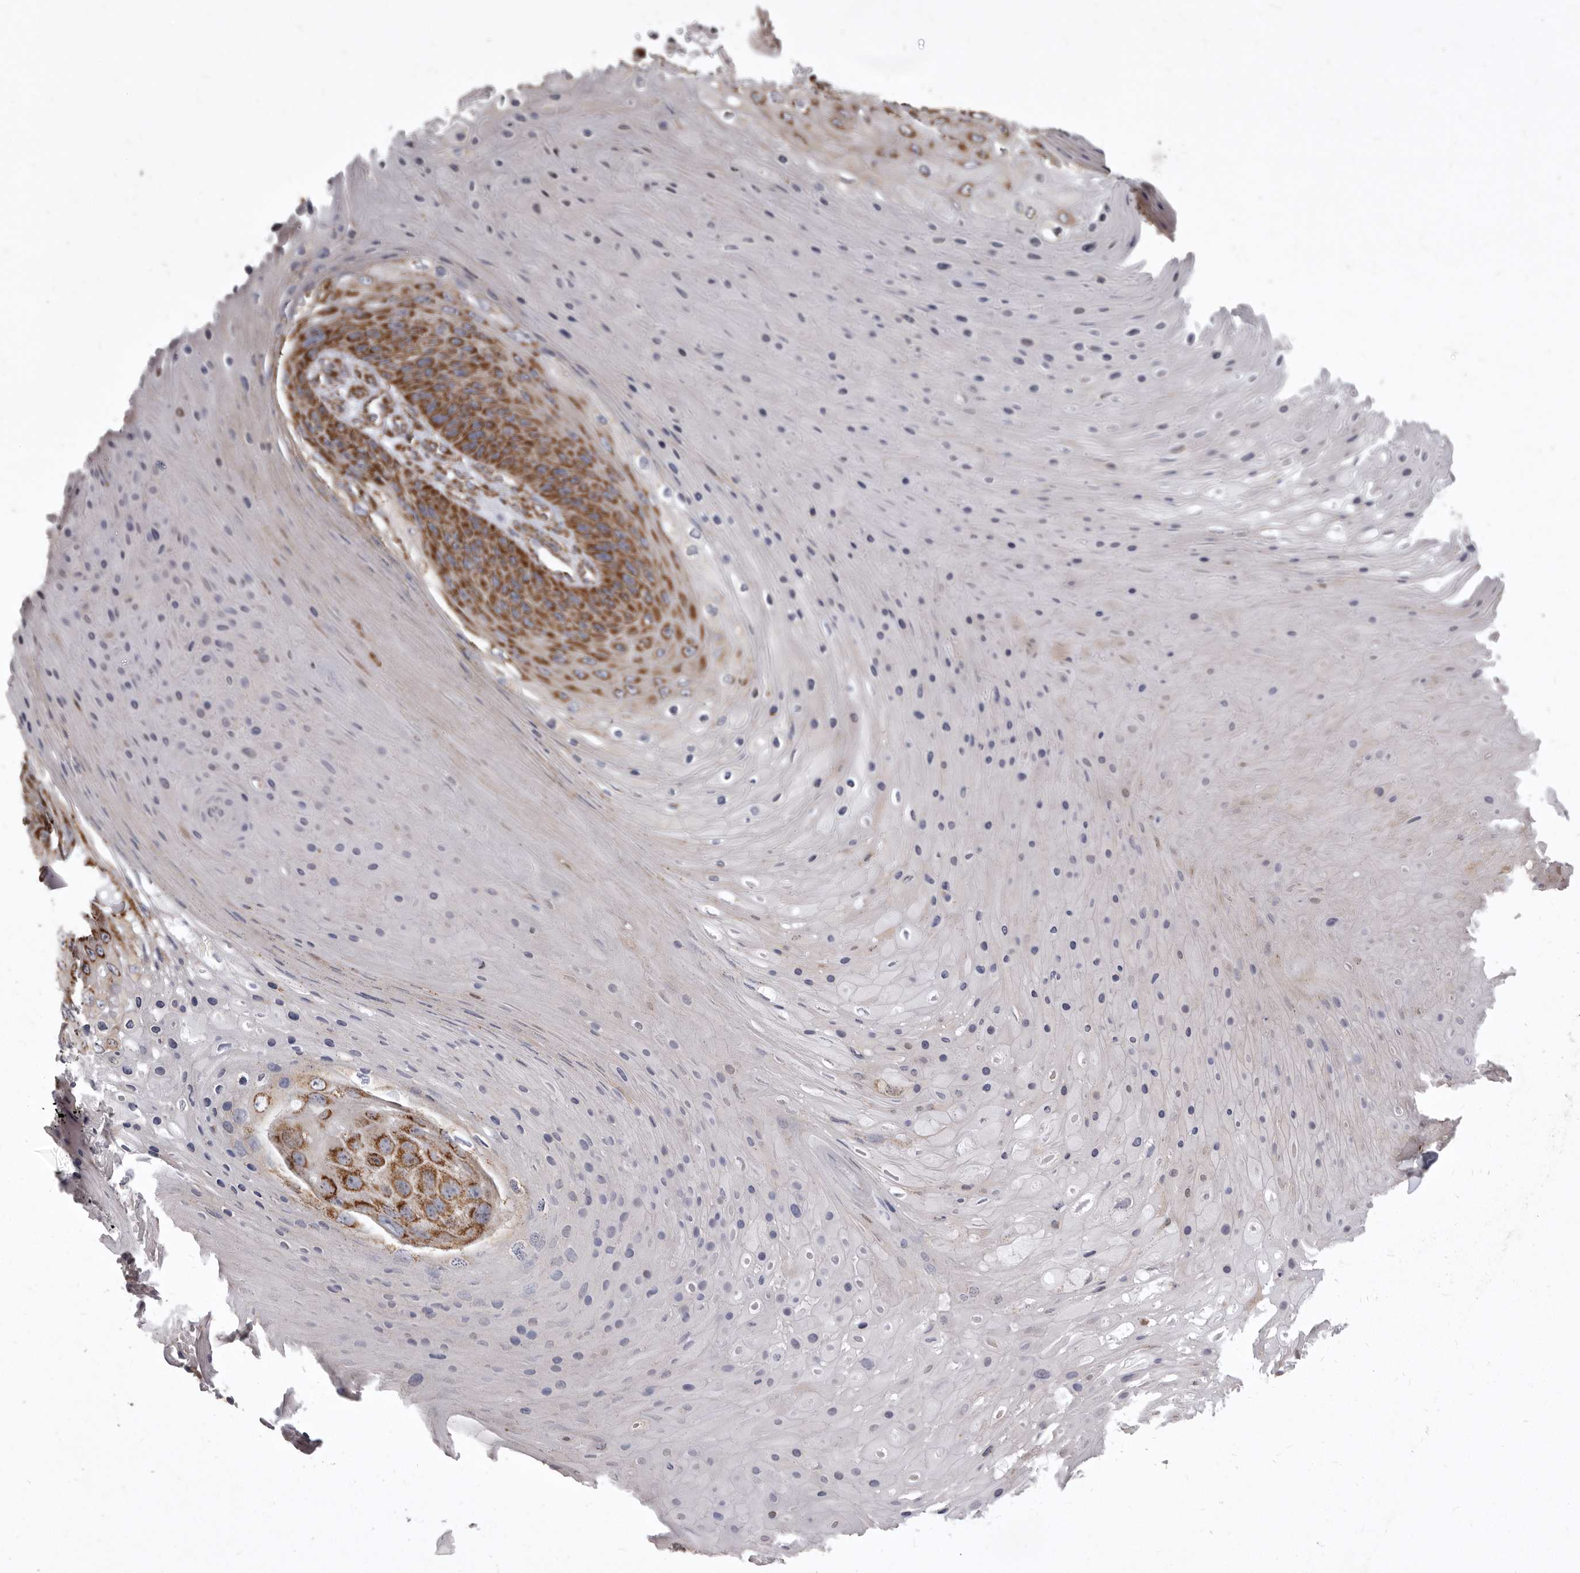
{"staining": {"intensity": "strong", "quantity": ">75%", "location": "cytoplasmic/membranous"}, "tissue": "skin cancer", "cell_type": "Tumor cells", "image_type": "cancer", "snomed": [{"axis": "morphology", "description": "Squamous cell carcinoma, NOS"}, {"axis": "topography", "description": "Skin"}], "caption": "An immunohistochemistry (IHC) micrograph of neoplastic tissue is shown. Protein staining in brown shows strong cytoplasmic/membranous positivity in skin cancer within tumor cells. (IHC, brightfield microscopy, high magnification).", "gene": "CDK5RAP3", "patient": {"sex": "female", "age": 88}}